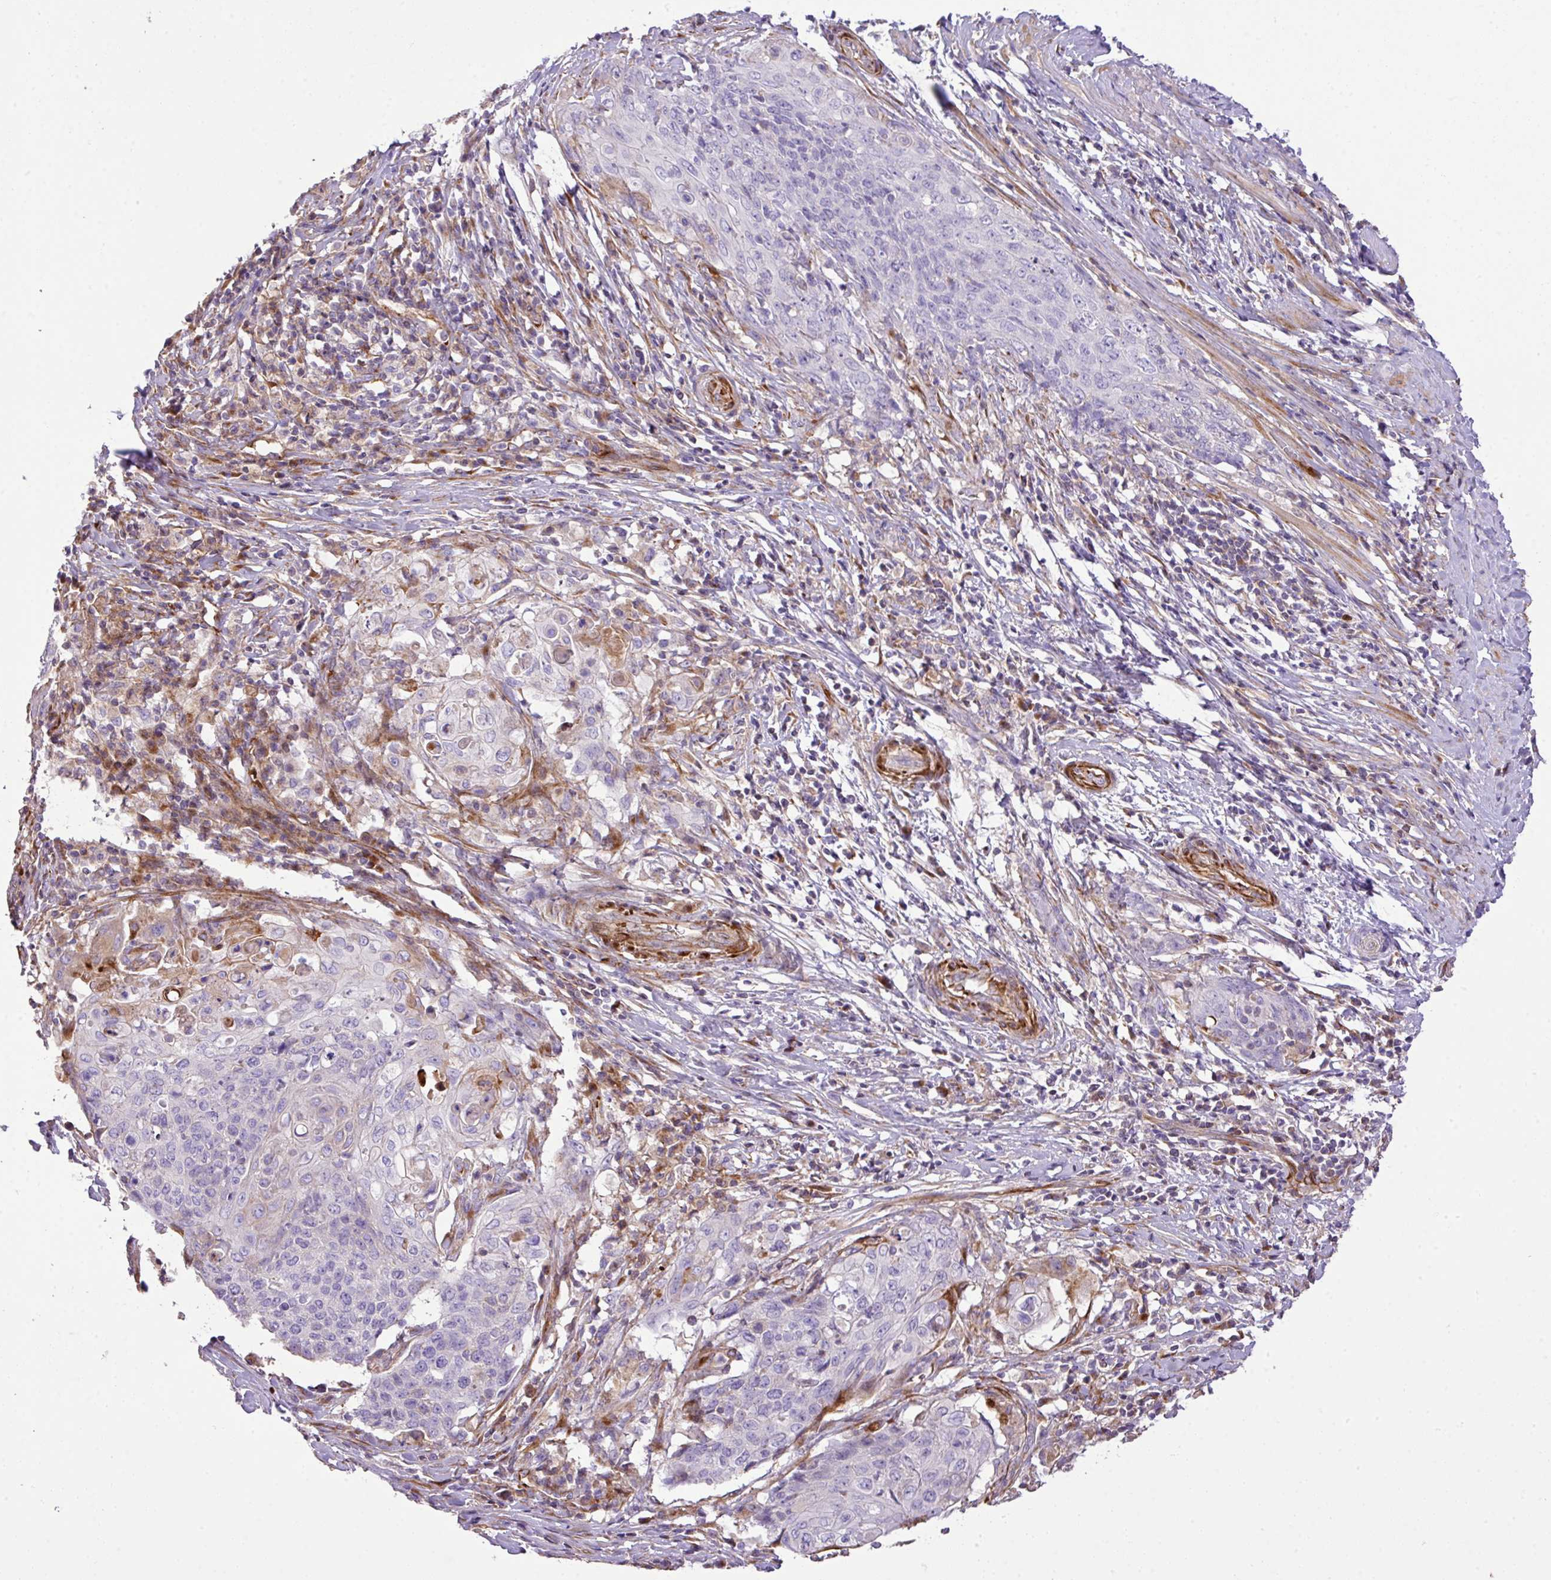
{"staining": {"intensity": "weak", "quantity": "<25%", "location": "cytoplasmic/membranous"}, "tissue": "cervical cancer", "cell_type": "Tumor cells", "image_type": "cancer", "snomed": [{"axis": "morphology", "description": "Squamous cell carcinoma, NOS"}, {"axis": "topography", "description": "Cervix"}], "caption": "This is an IHC image of human cervical cancer. There is no expression in tumor cells.", "gene": "CTXN2", "patient": {"sex": "female", "age": 39}}